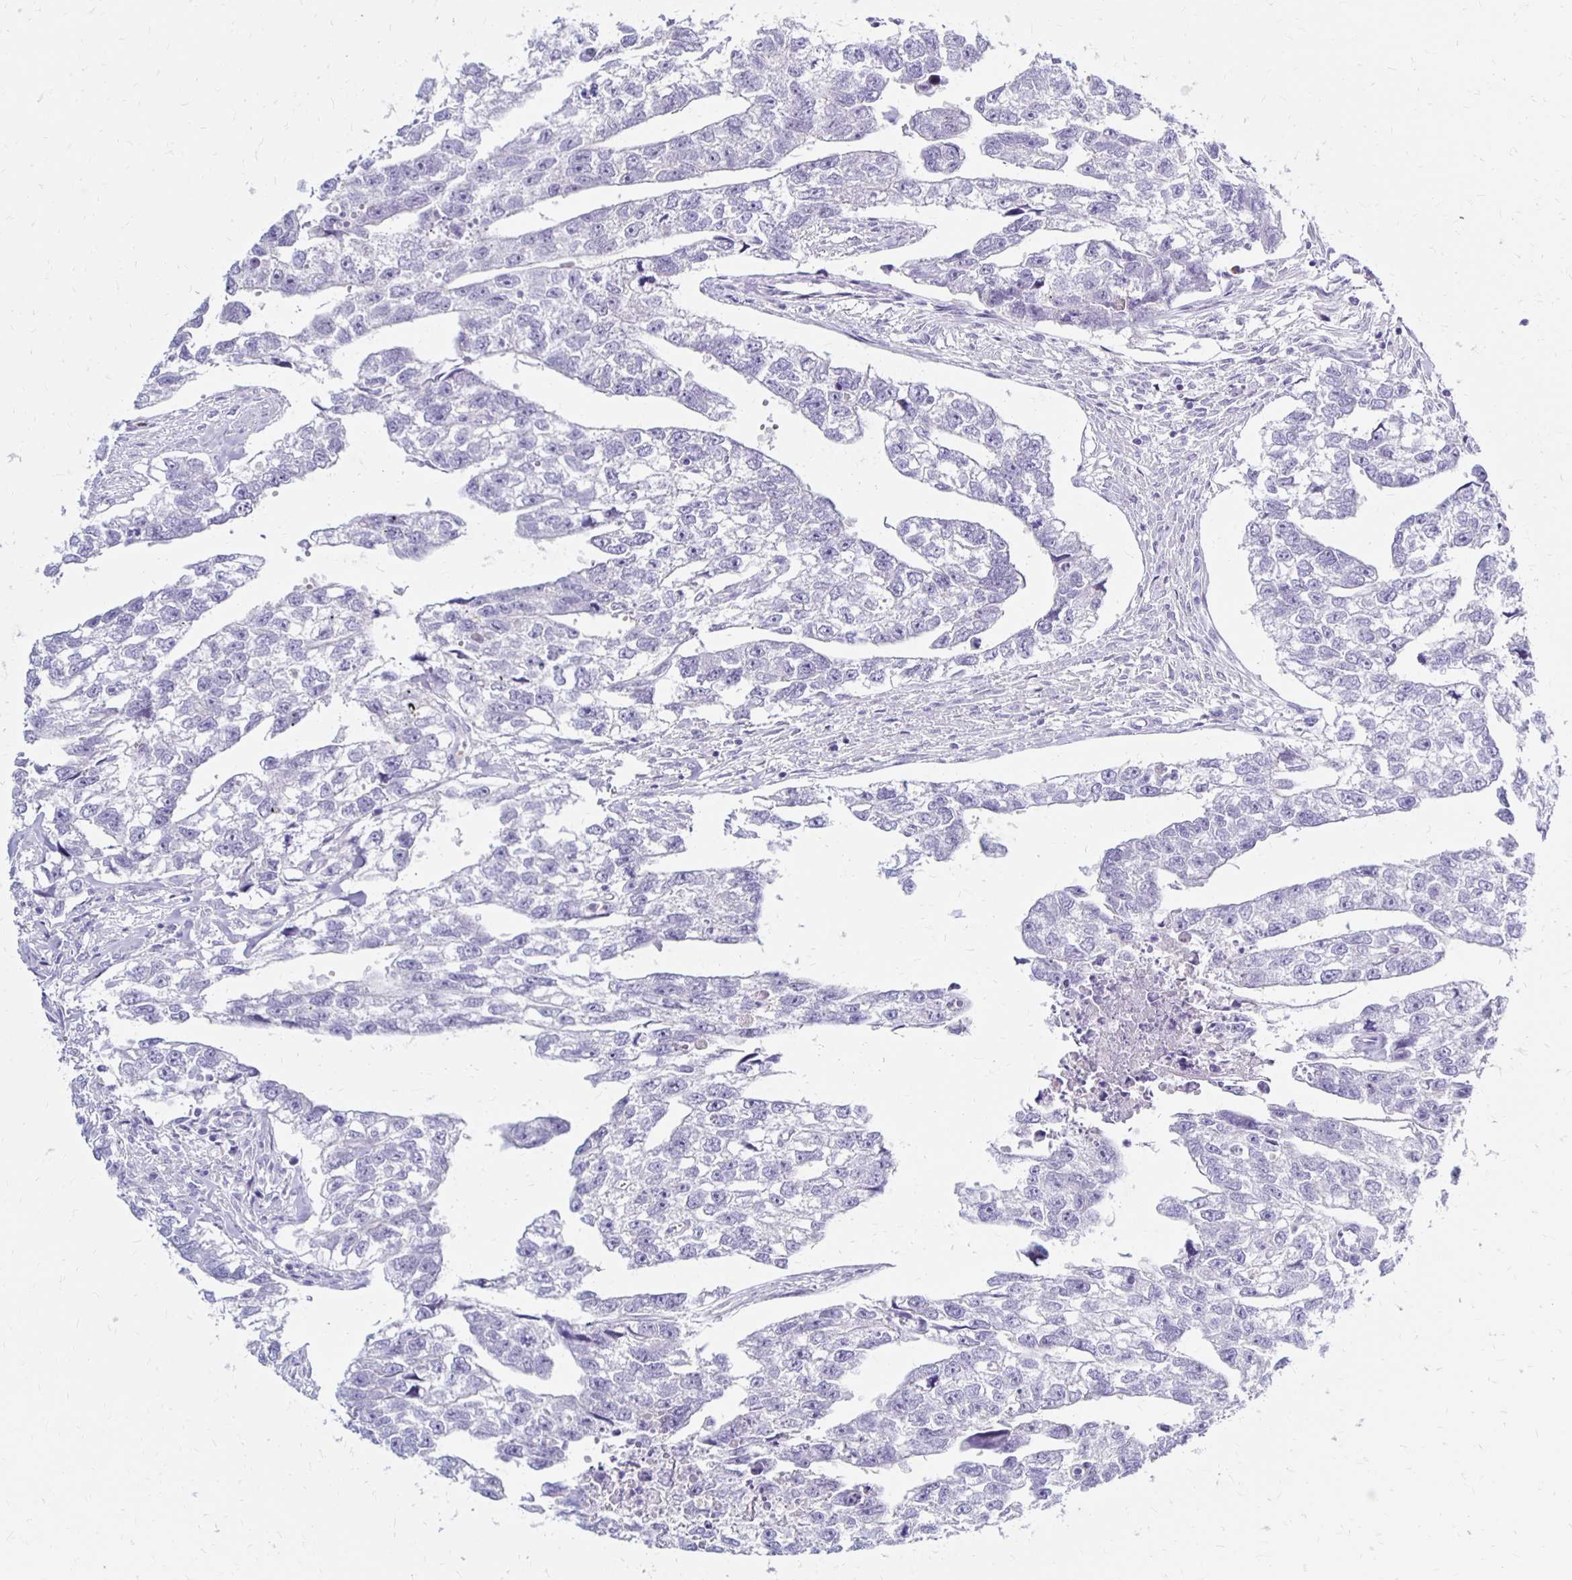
{"staining": {"intensity": "negative", "quantity": "none", "location": "none"}, "tissue": "testis cancer", "cell_type": "Tumor cells", "image_type": "cancer", "snomed": [{"axis": "morphology", "description": "Carcinoma, Embryonal, NOS"}, {"axis": "morphology", "description": "Teratoma, malignant, NOS"}, {"axis": "topography", "description": "Testis"}], "caption": "Testis cancer was stained to show a protein in brown. There is no significant positivity in tumor cells.", "gene": "FNTB", "patient": {"sex": "male", "age": 44}}